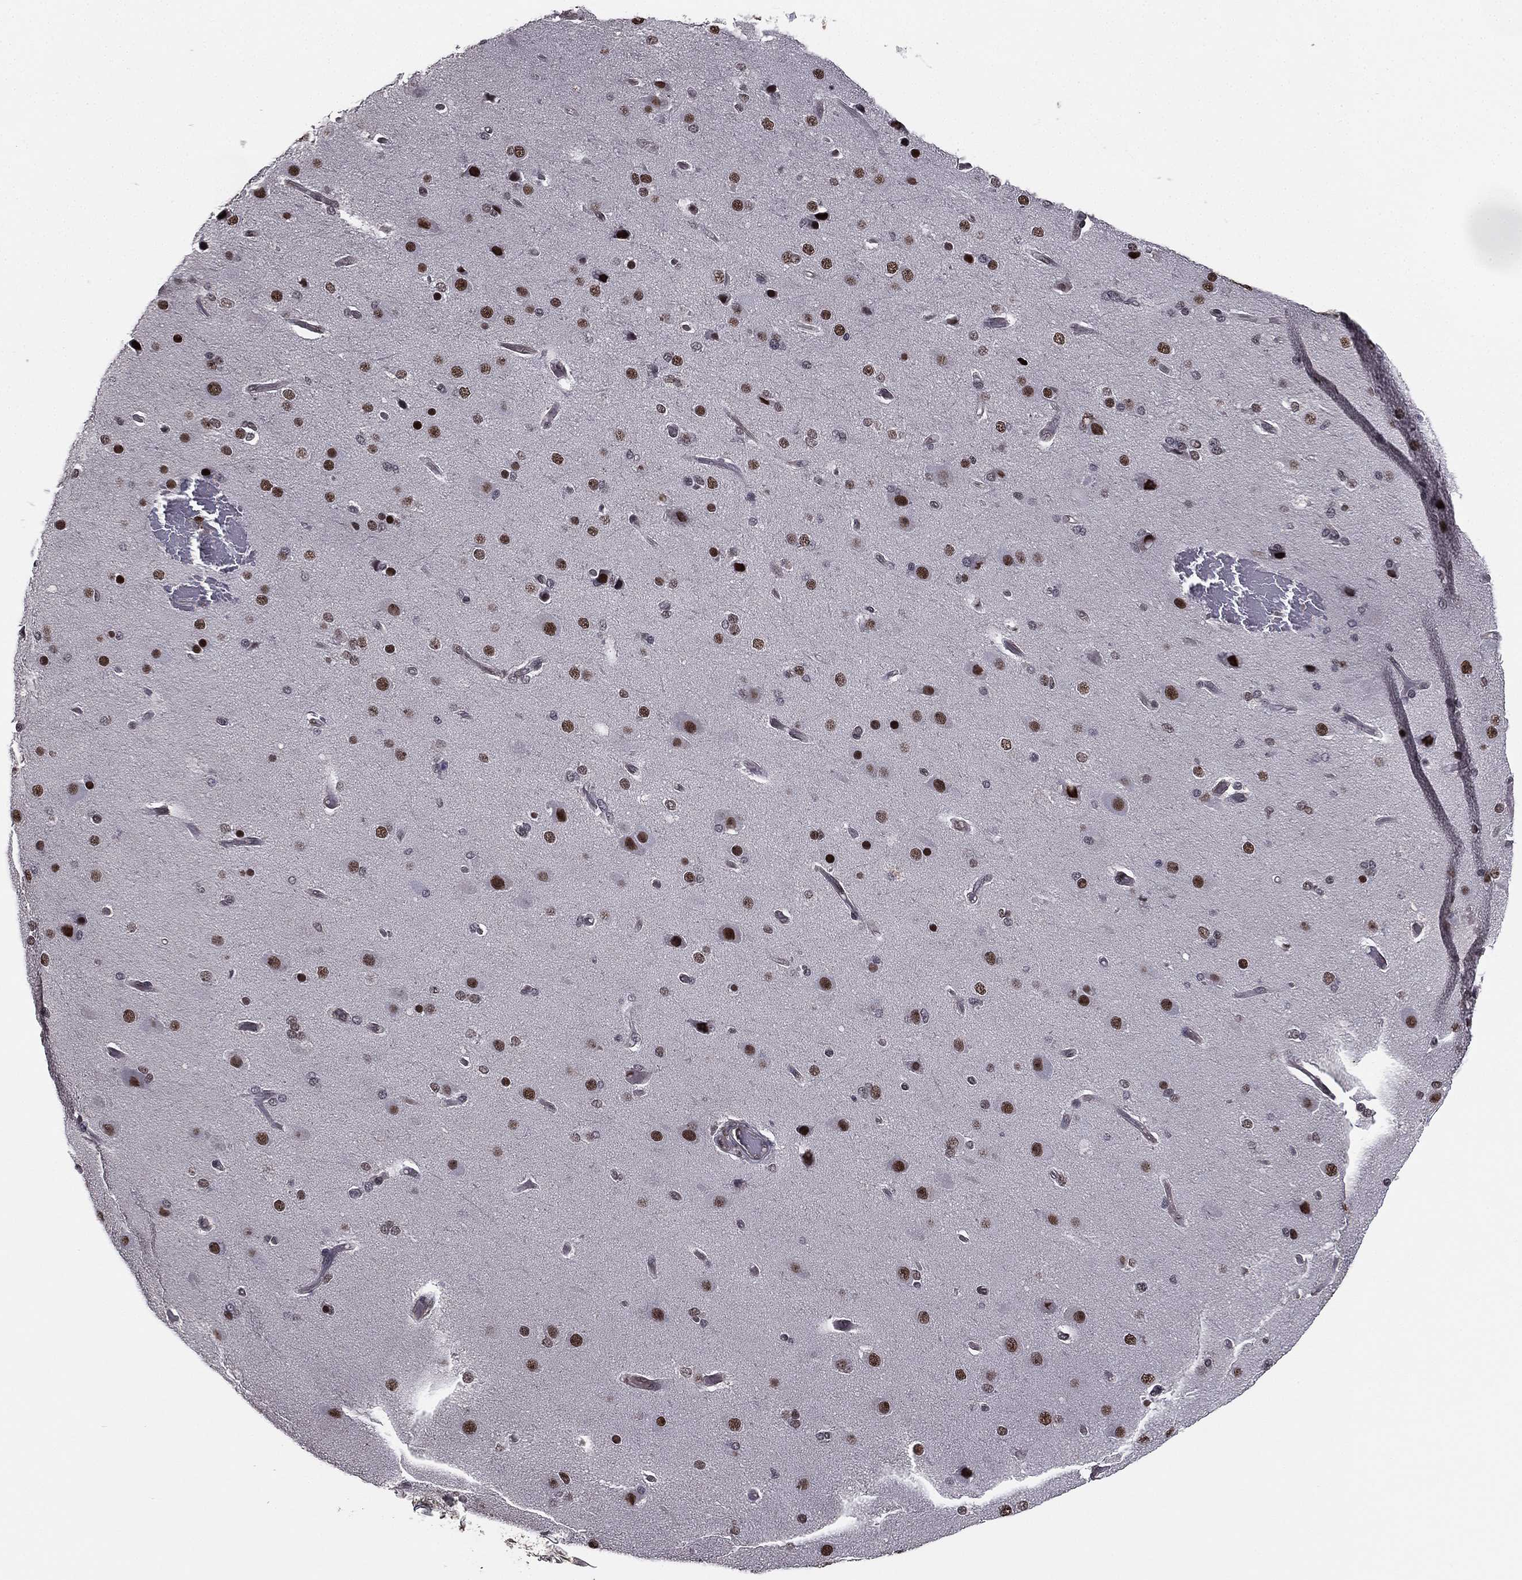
{"staining": {"intensity": "negative", "quantity": "none", "location": "none"}, "tissue": "cerebral cortex", "cell_type": "Endothelial cells", "image_type": "normal", "snomed": [{"axis": "morphology", "description": "Normal tissue, NOS"}, {"axis": "morphology", "description": "Glioma, malignant, High grade"}, {"axis": "topography", "description": "Cerebral cortex"}], "caption": "High power microscopy image of an immunohistochemistry image of unremarkable cerebral cortex, revealing no significant staining in endothelial cells. (Stains: DAB immunohistochemistry with hematoxylin counter stain, Microscopy: brightfield microscopy at high magnification).", "gene": "RARB", "patient": {"sex": "male", "age": 77}}